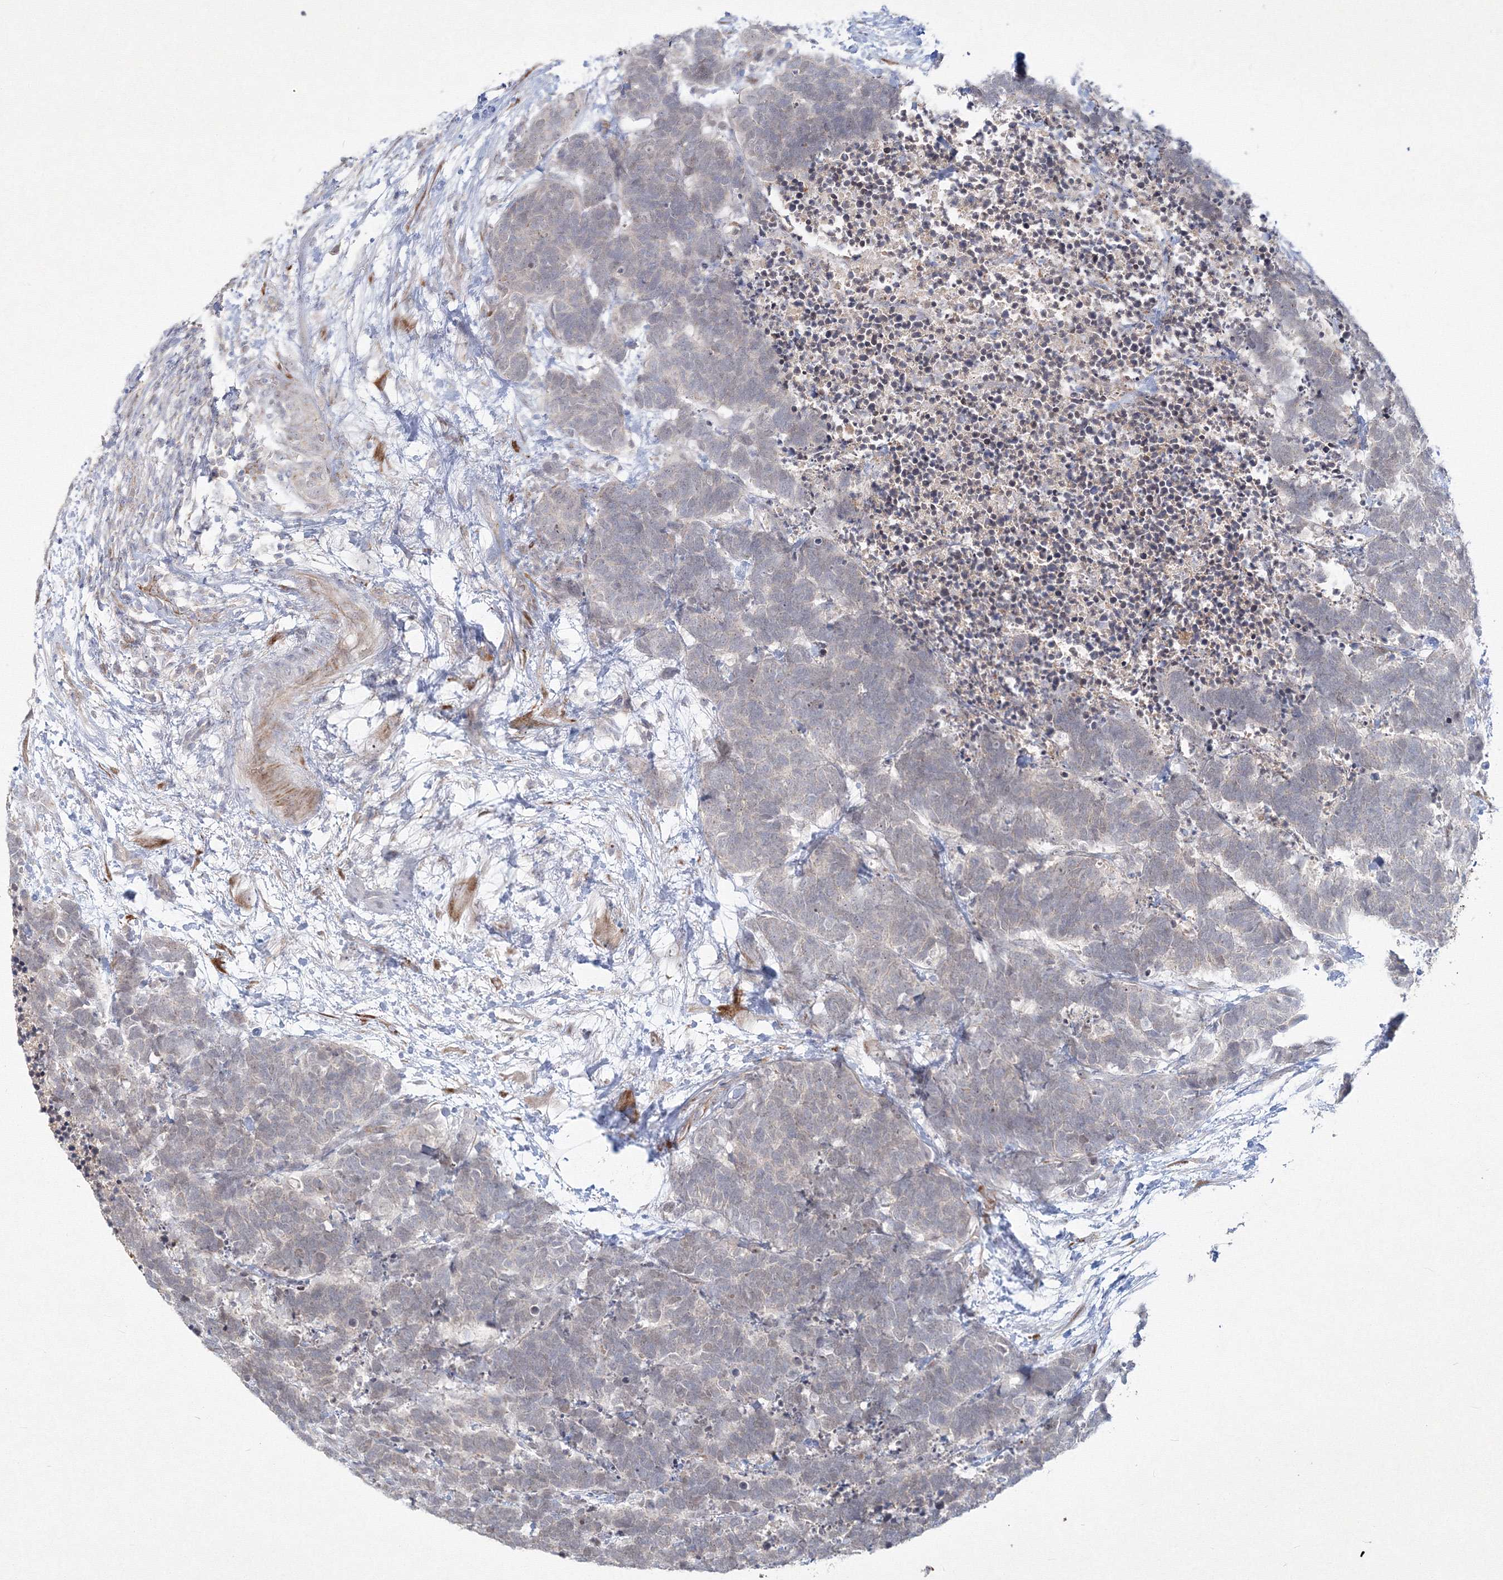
{"staining": {"intensity": "negative", "quantity": "none", "location": "none"}, "tissue": "carcinoid", "cell_type": "Tumor cells", "image_type": "cancer", "snomed": [{"axis": "morphology", "description": "Carcinoma, NOS"}, {"axis": "morphology", "description": "Carcinoid, malignant, NOS"}, {"axis": "topography", "description": "Urinary bladder"}], "caption": "Immunohistochemistry of carcinoma demonstrates no expression in tumor cells. The staining is performed using DAB brown chromogen with nuclei counter-stained in using hematoxylin.", "gene": "WDR49", "patient": {"sex": "male", "age": 57}}